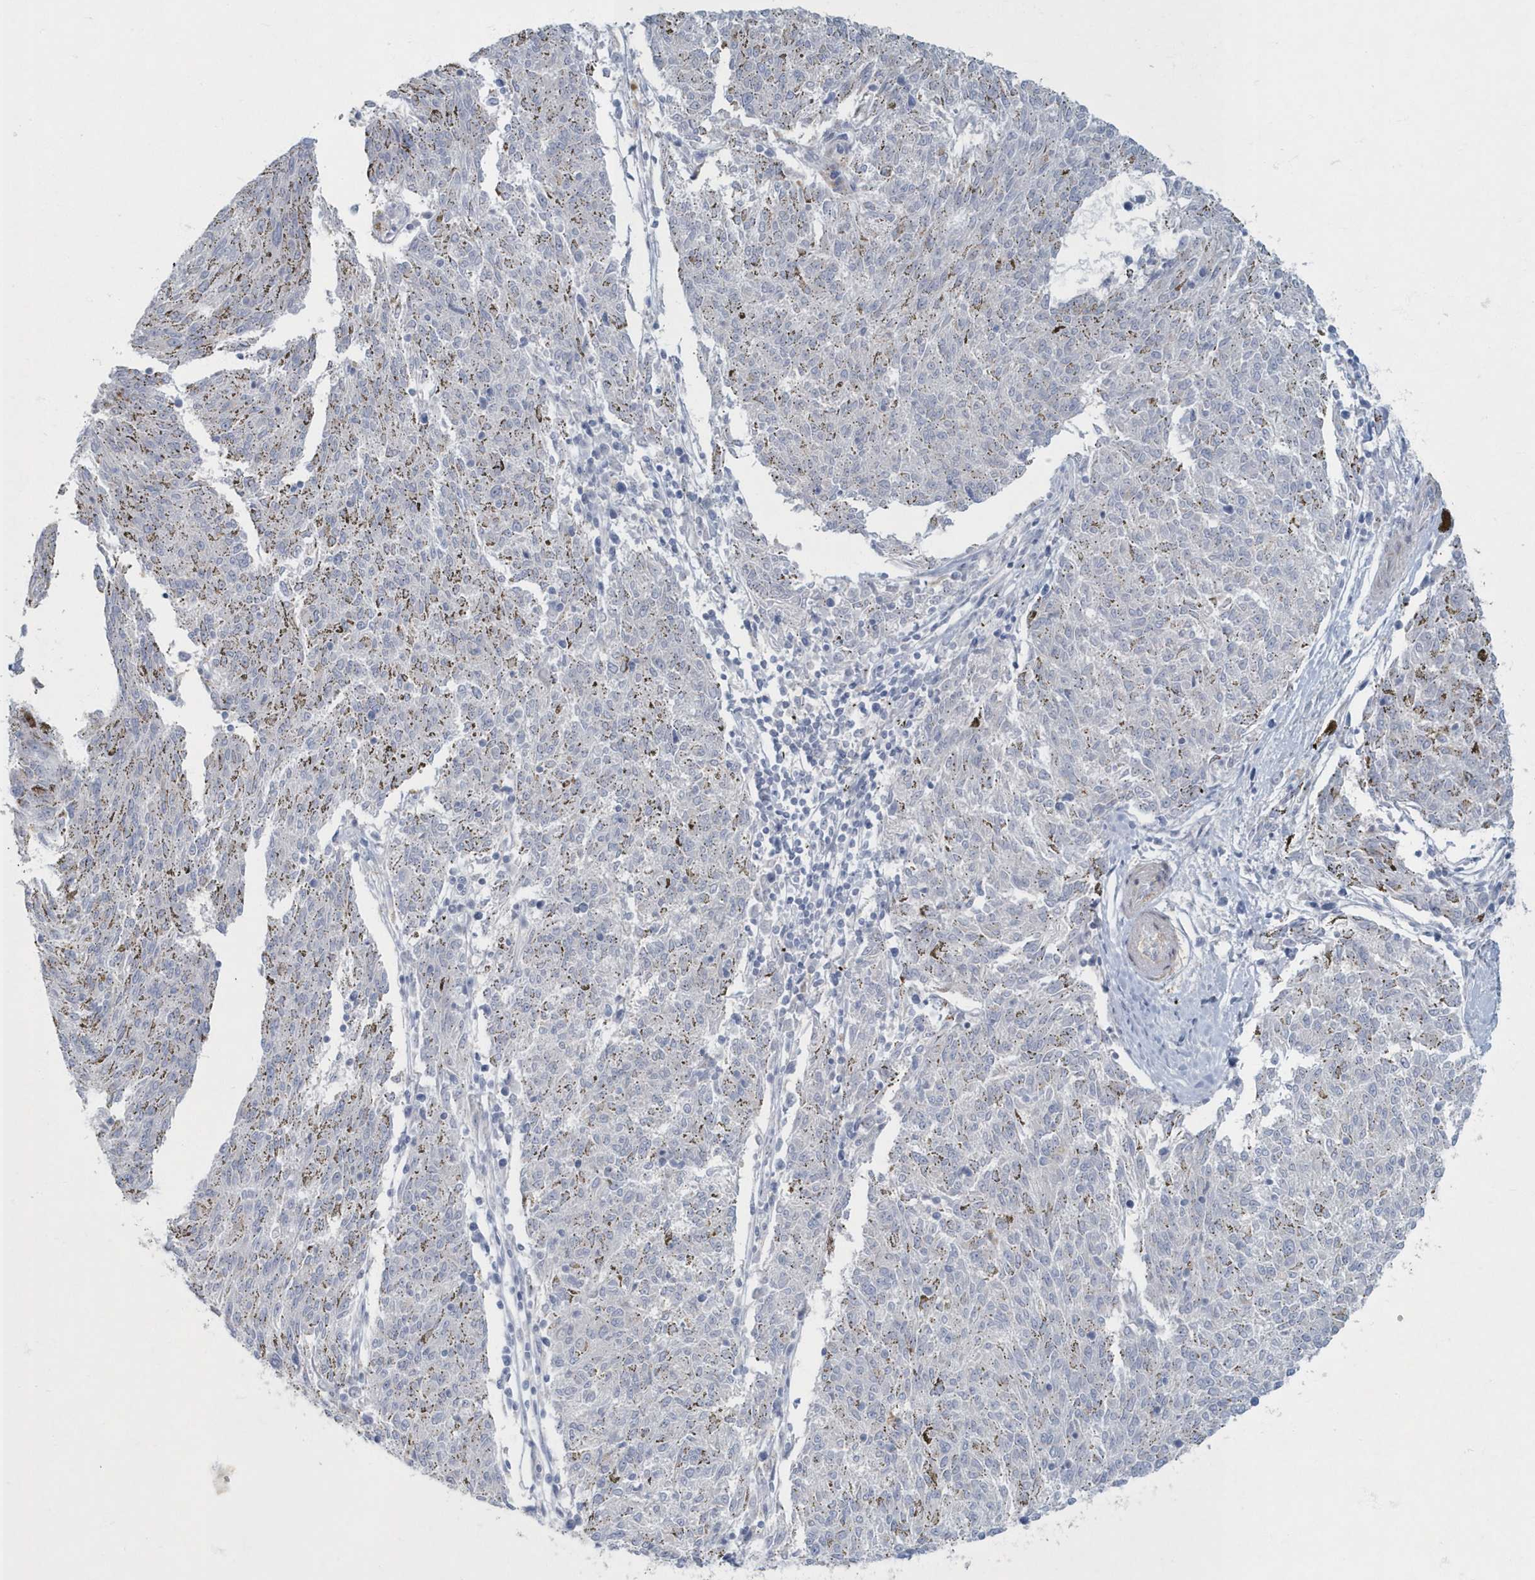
{"staining": {"intensity": "negative", "quantity": "none", "location": "none"}, "tissue": "melanoma", "cell_type": "Tumor cells", "image_type": "cancer", "snomed": [{"axis": "morphology", "description": "Malignant melanoma, NOS"}, {"axis": "topography", "description": "Skin"}], "caption": "Immunohistochemistry (IHC) of malignant melanoma shows no positivity in tumor cells. Brightfield microscopy of immunohistochemistry (IHC) stained with DAB (3,3'-diaminobenzidine) (brown) and hematoxylin (blue), captured at high magnification.", "gene": "MYOT", "patient": {"sex": "female", "age": 72}}